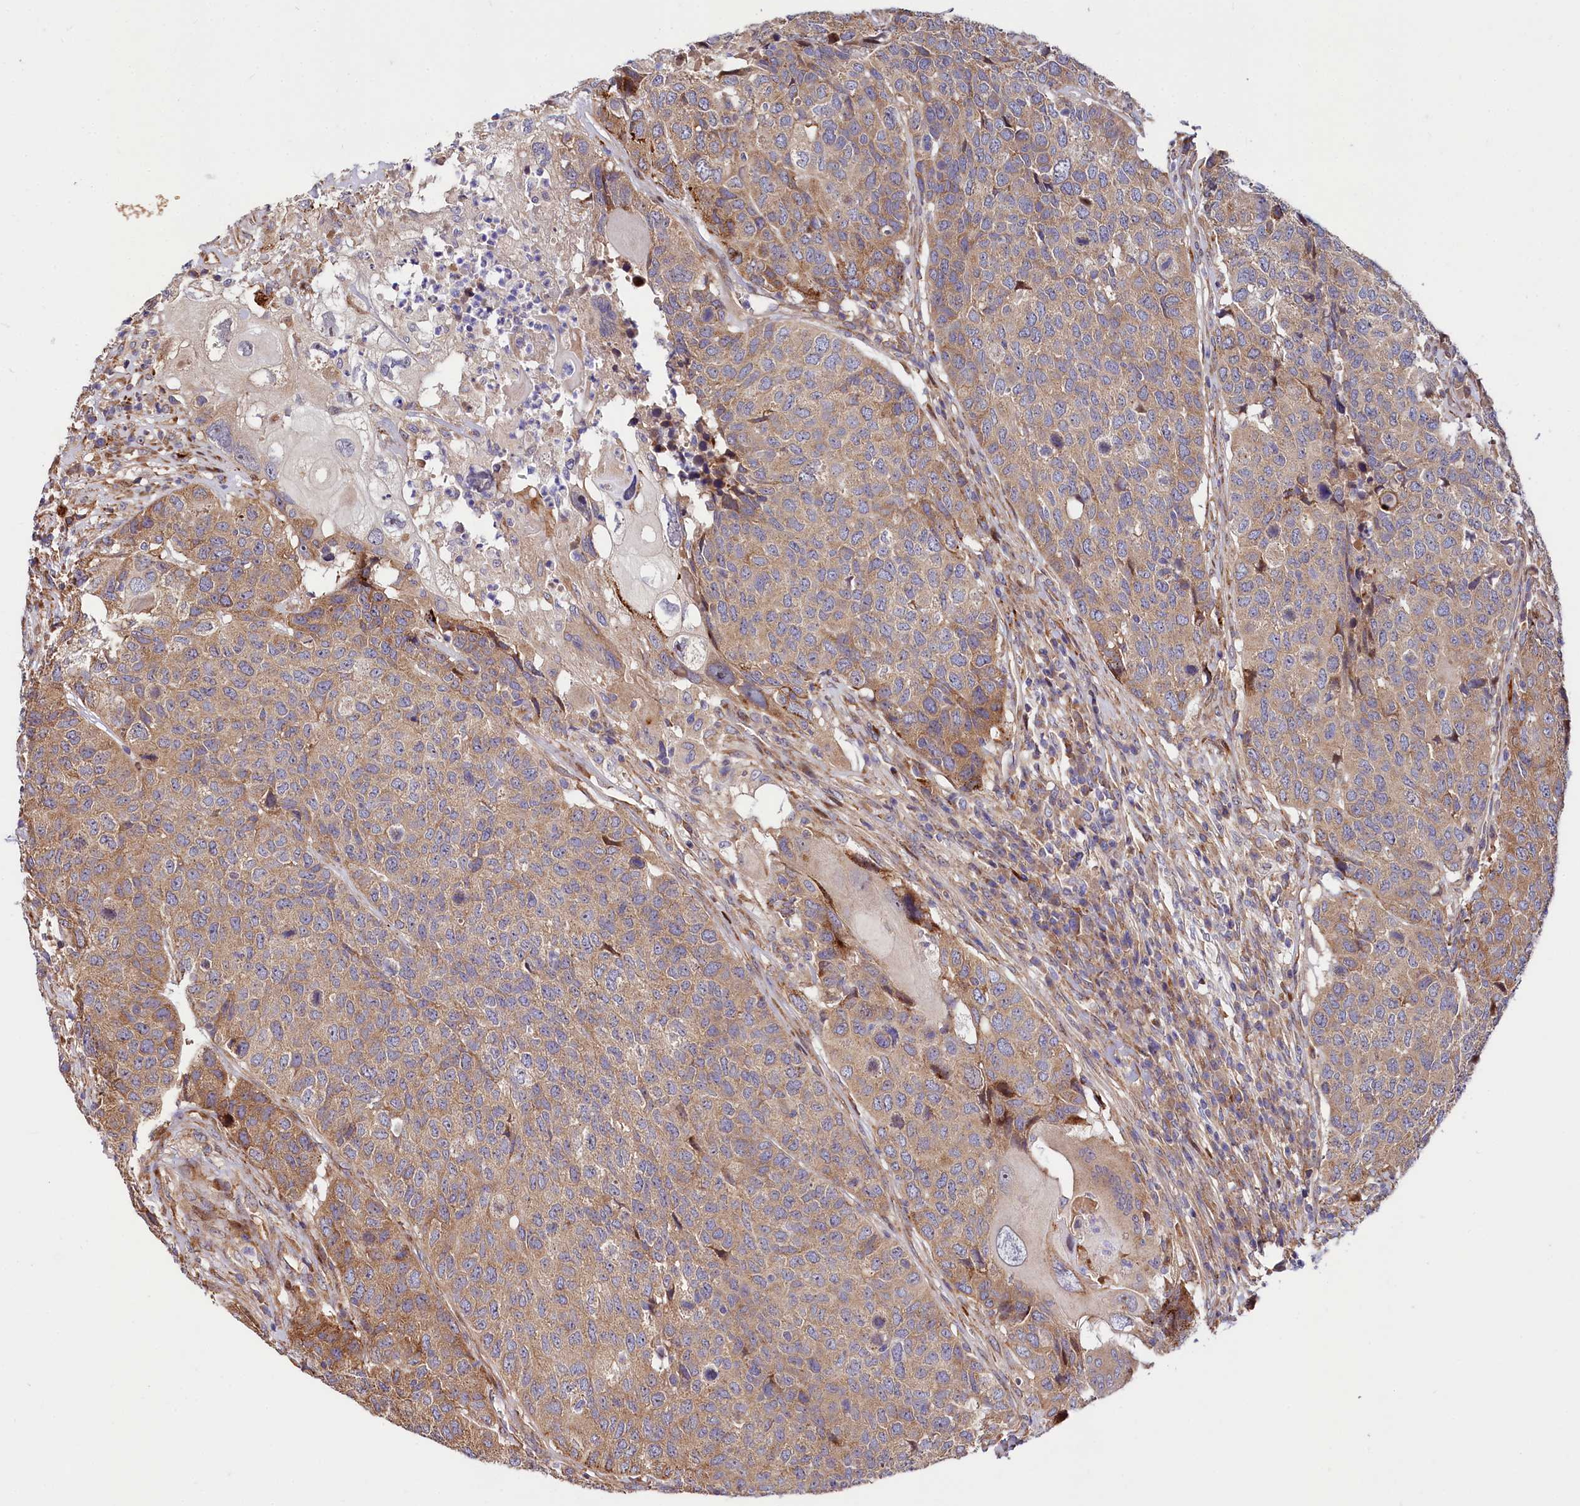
{"staining": {"intensity": "moderate", "quantity": "25%-75%", "location": "cytoplasmic/membranous"}, "tissue": "head and neck cancer", "cell_type": "Tumor cells", "image_type": "cancer", "snomed": [{"axis": "morphology", "description": "Squamous cell carcinoma, NOS"}, {"axis": "topography", "description": "Head-Neck"}], "caption": "High-power microscopy captured an immunohistochemistry (IHC) micrograph of head and neck squamous cell carcinoma, revealing moderate cytoplasmic/membranous staining in approximately 25%-75% of tumor cells. (DAB (3,3'-diaminobenzidine) IHC, brown staining for protein, blue staining for nuclei).", "gene": "PDZRN3", "patient": {"sex": "male", "age": 66}}